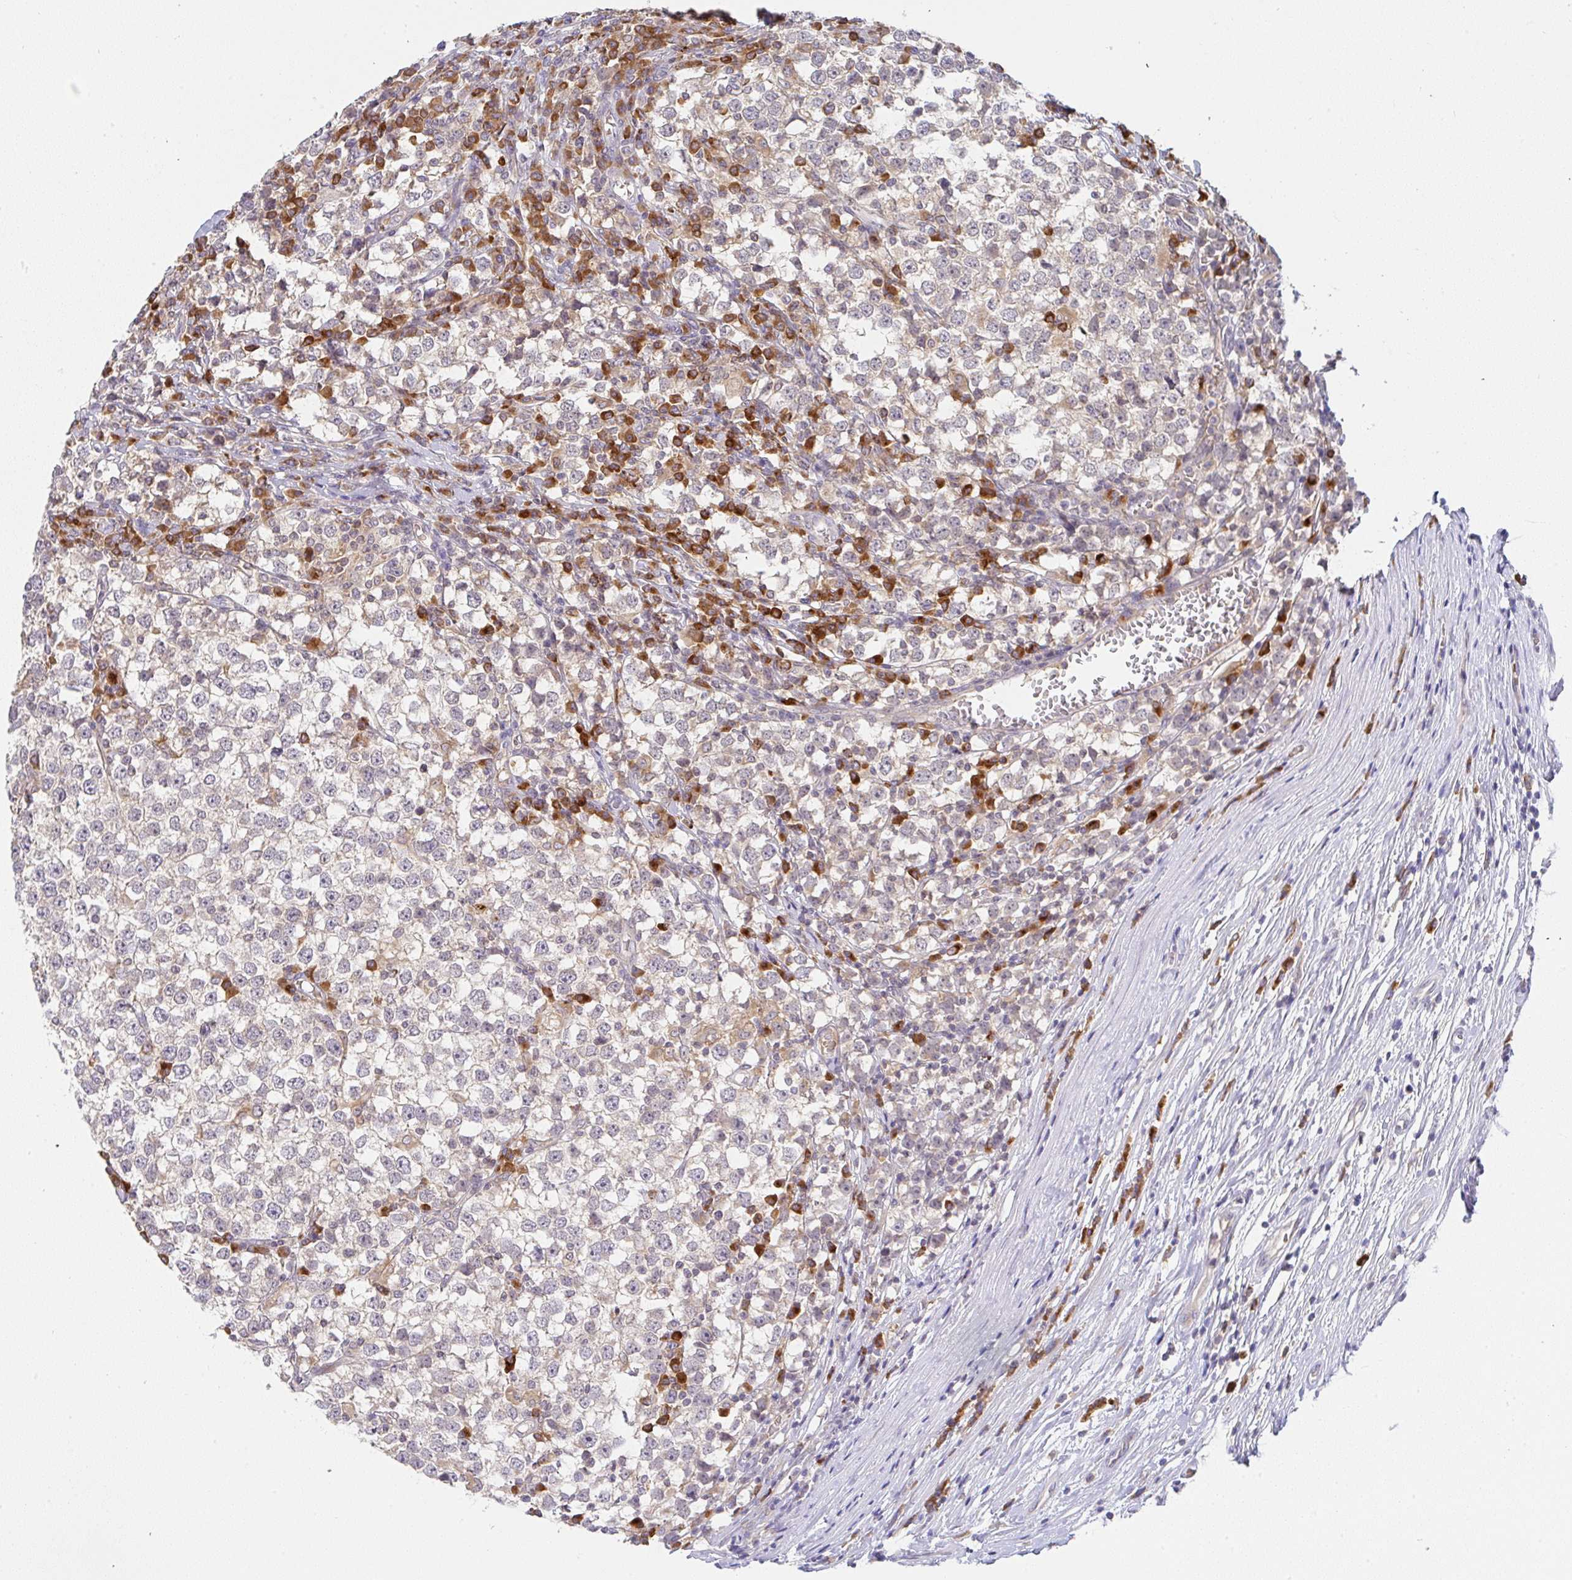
{"staining": {"intensity": "negative", "quantity": "none", "location": "none"}, "tissue": "testis cancer", "cell_type": "Tumor cells", "image_type": "cancer", "snomed": [{"axis": "morphology", "description": "Seminoma, NOS"}, {"axis": "topography", "description": "Testis"}], "caption": "IHC photomicrograph of neoplastic tissue: testis cancer (seminoma) stained with DAB (3,3'-diaminobenzidine) exhibits no significant protein positivity in tumor cells.", "gene": "DERL2", "patient": {"sex": "male", "age": 65}}